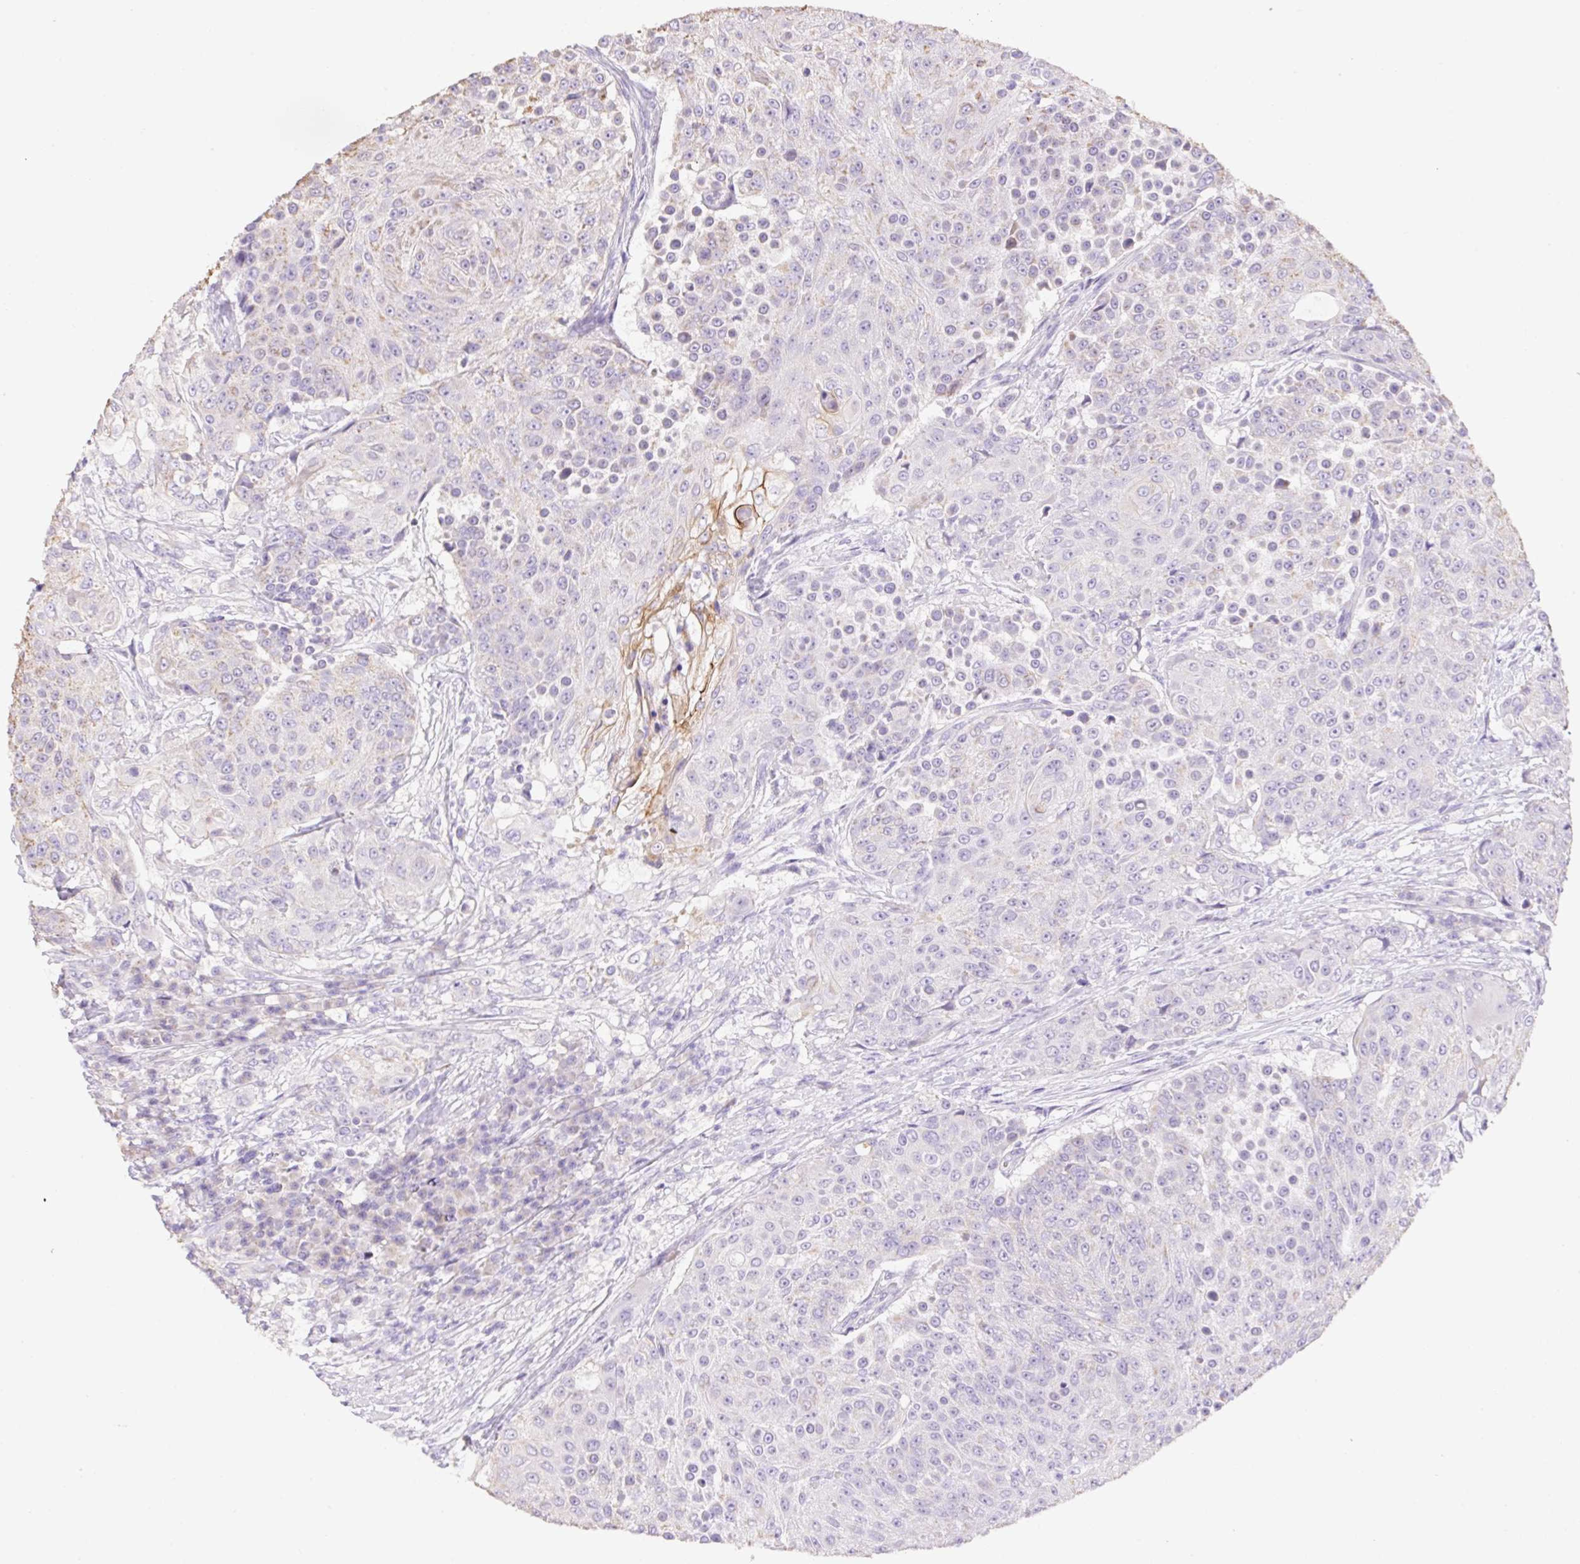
{"staining": {"intensity": "negative", "quantity": "none", "location": "none"}, "tissue": "urothelial cancer", "cell_type": "Tumor cells", "image_type": "cancer", "snomed": [{"axis": "morphology", "description": "Urothelial carcinoma, High grade"}, {"axis": "topography", "description": "Urinary bladder"}], "caption": "The immunohistochemistry (IHC) photomicrograph has no significant staining in tumor cells of urothelial carcinoma (high-grade) tissue.", "gene": "COPZ2", "patient": {"sex": "female", "age": 63}}